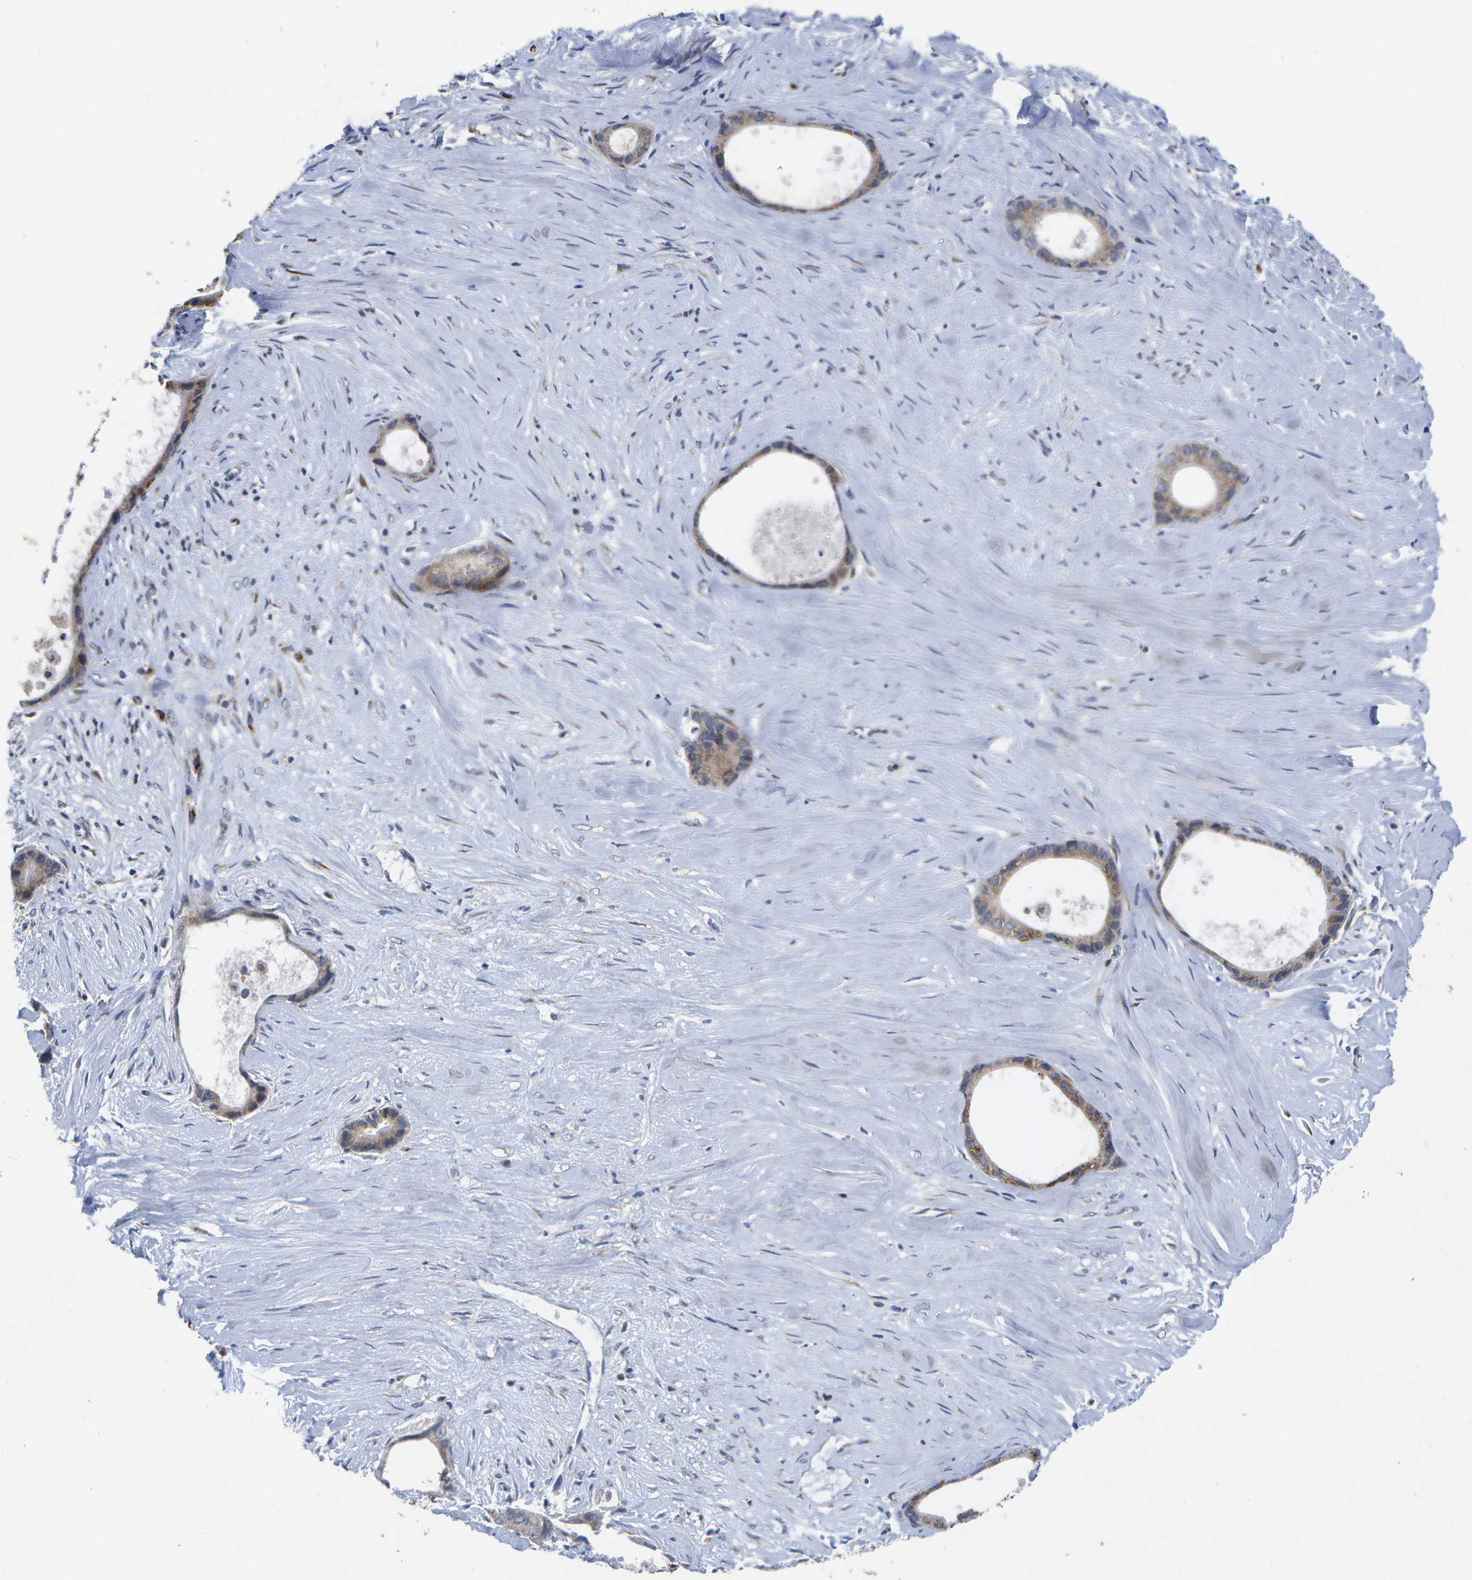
{"staining": {"intensity": "weak", "quantity": ">75%", "location": "cytoplasmic/membranous"}, "tissue": "liver cancer", "cell_type": "Tumor cells", "image_type": "cancer", "snomed": [{"axis": "morphology", "description": "Cholangiocarcinoma"}, {"axis": "topography", "description": "Liver"}], "caption": "The immunohistochemical stain shows weak cytoplasmic/membranous positivity in tumor cells of cholangiocarcinoma (liver) tissue.", "gene": "KDELR1", "patient": {"sex": "female", "age": 55}}